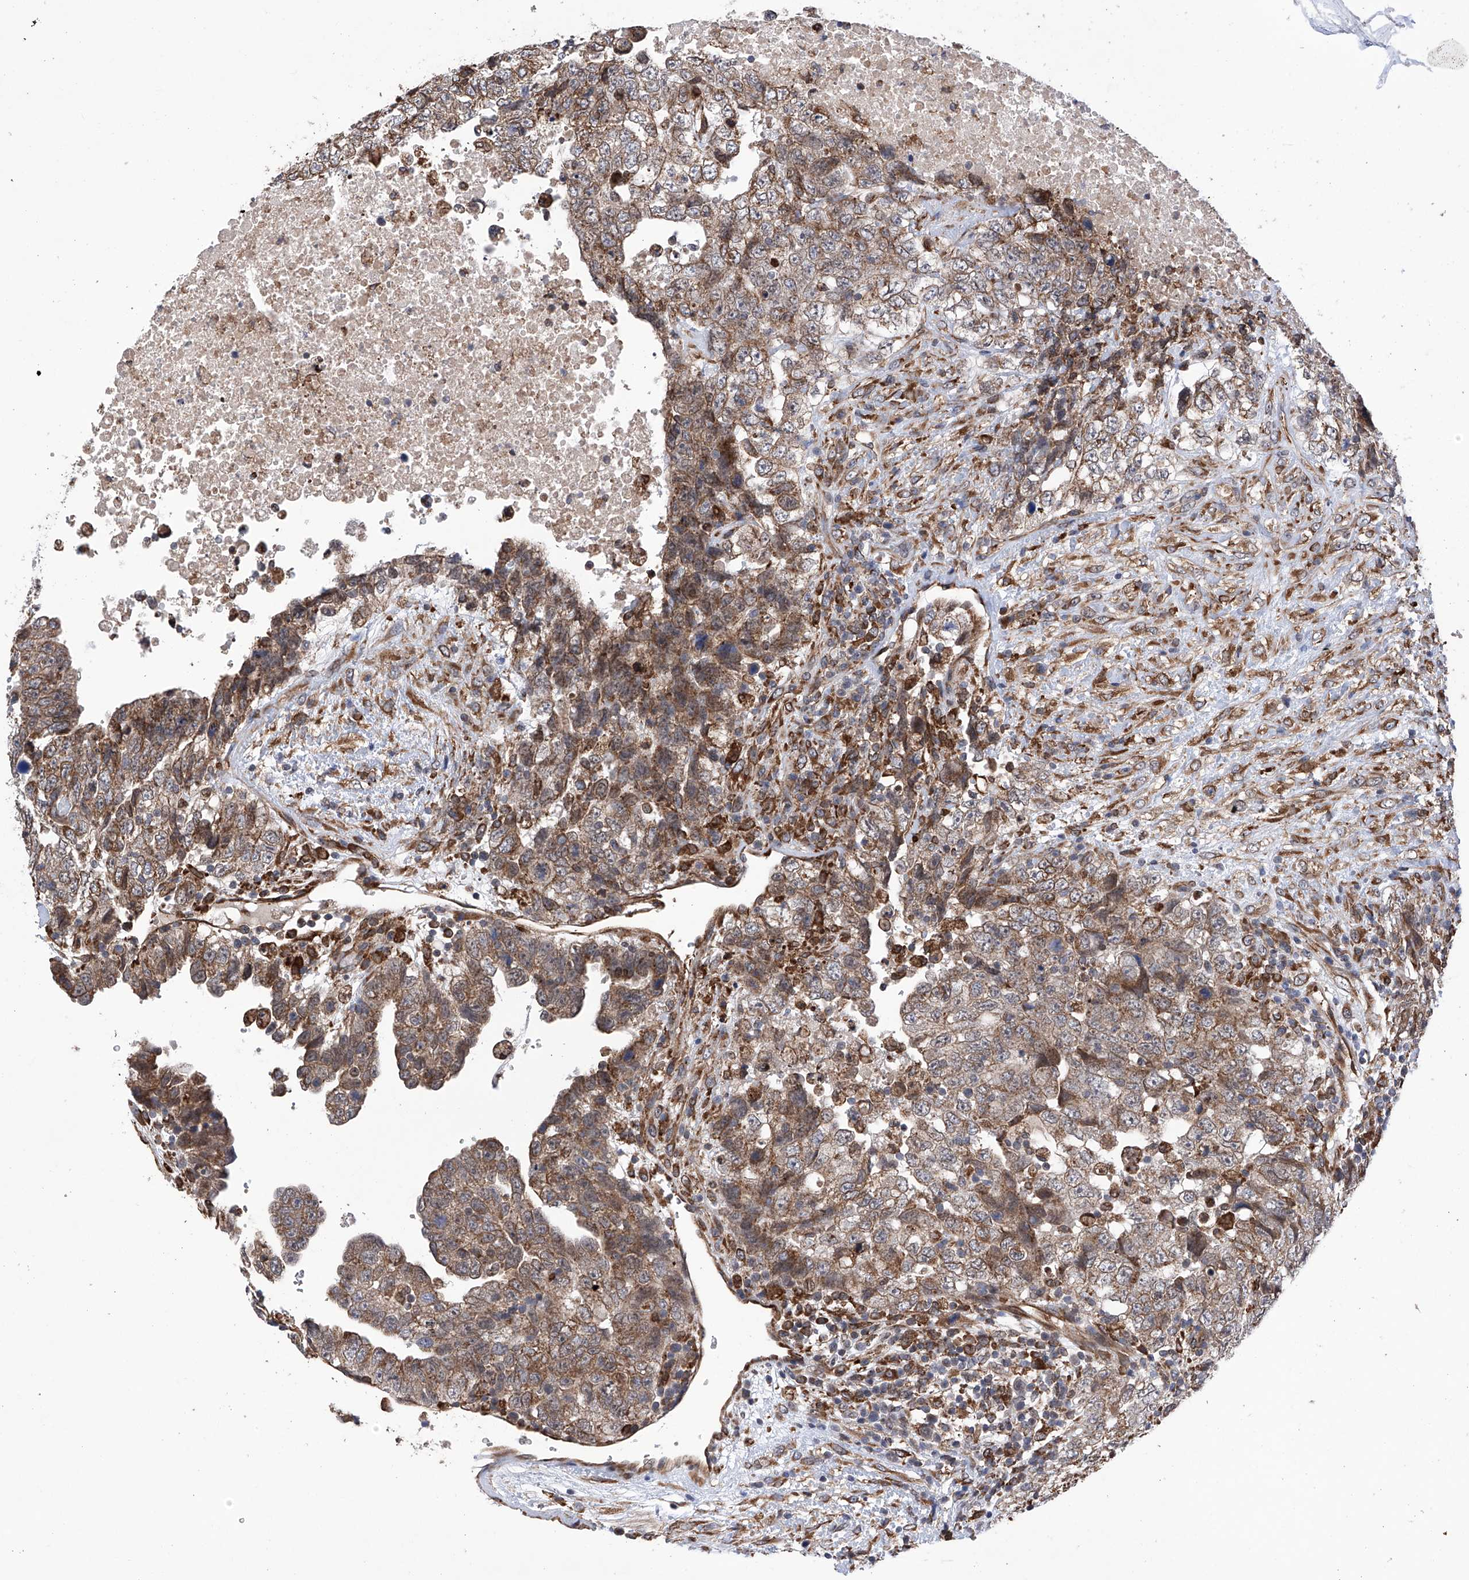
{"staining": {"intensity": "moderate", "quantity": ">75%", "location": "cytoplasmic/membranous"}, "tissue": "testis cancer", "cell_type": "Tumor cells", "image_type": "cancer", "snomed": [{"axis": "morphology", "description": "Carcinoma, Embryonal, NOS"}, {"axis": "topography", "description": "Testis"}], "caption": "Immunohistochemical staining of human testis cancer (embryonal carcinoma) exhibits medium levels of moderate cytoplasmic/membranous expression in about >75% of tumor cells. The staining was performed using DAB (3,3'-diaminobenzidine) to visualize the protein expression in brown, while the nuclei were stained in blue with hematoxylin (Magnification: 20x).", "gene": "DNAH8", "patient": {"sex": "male", "age": 37}}